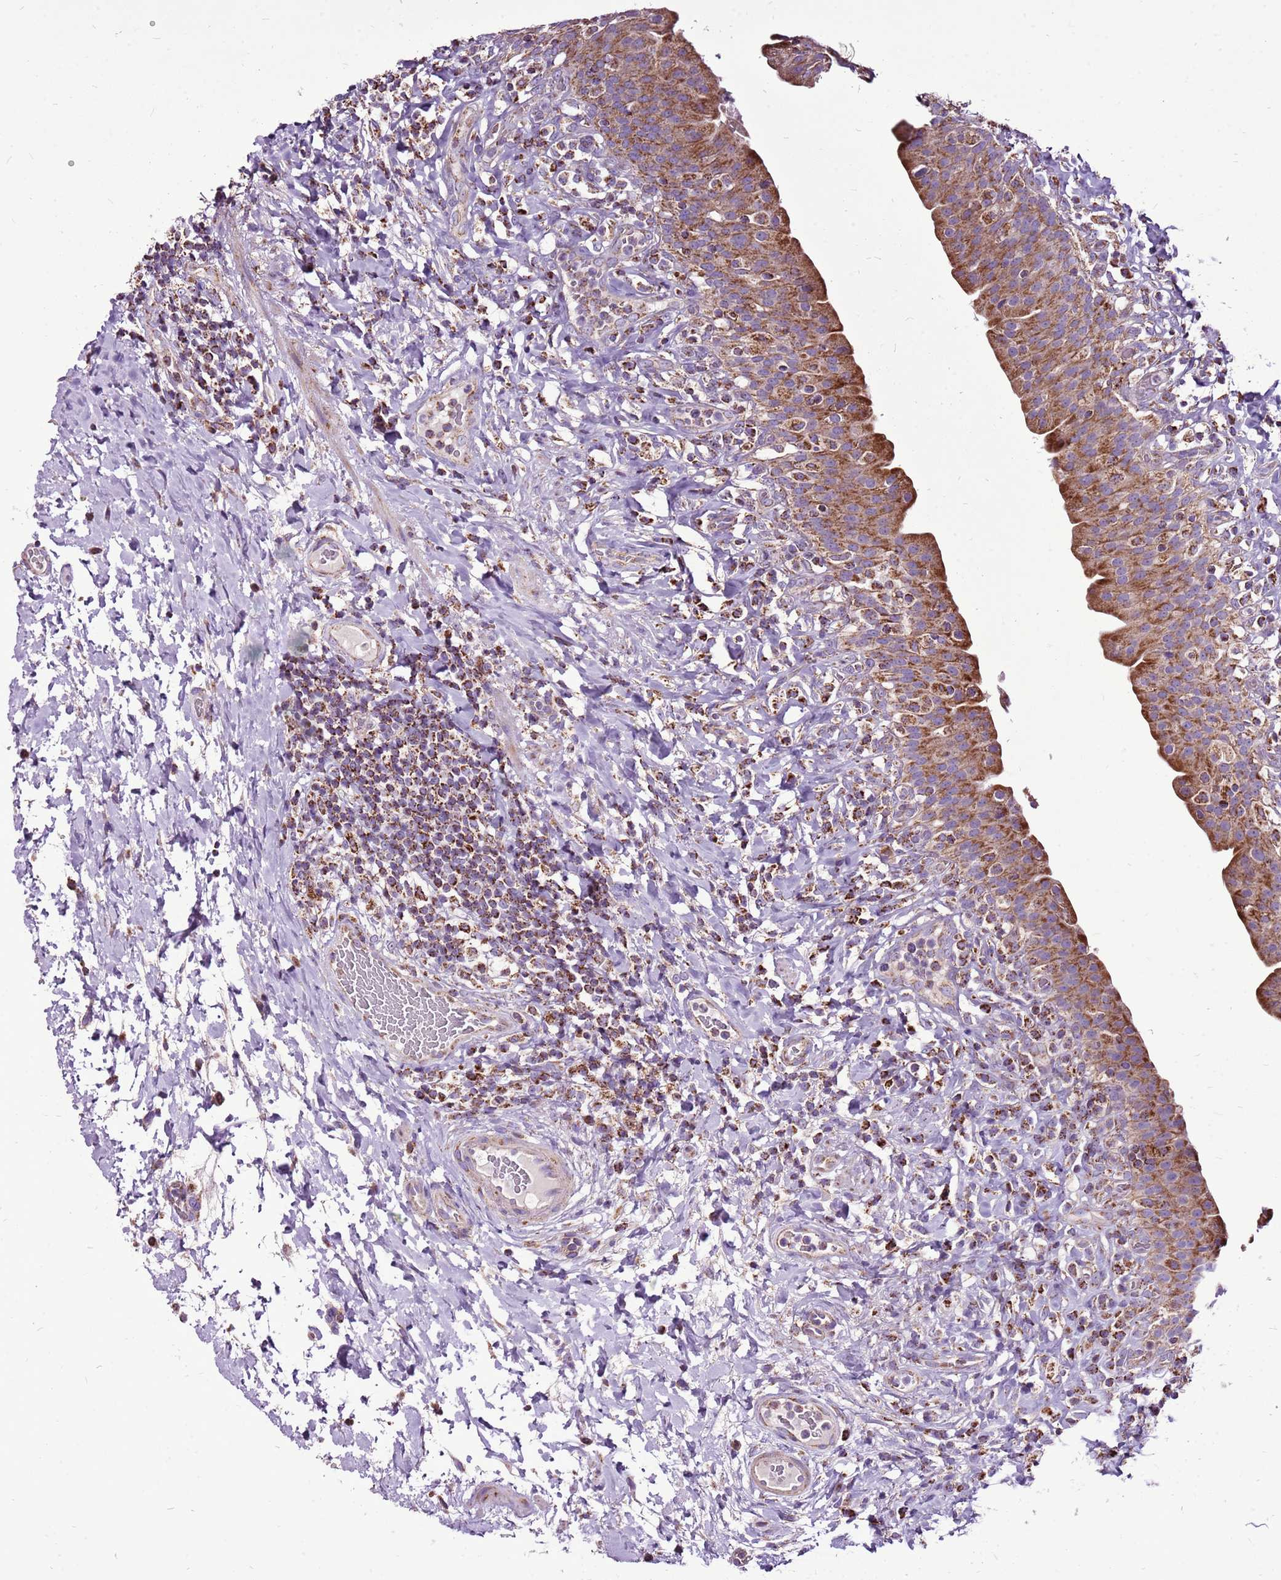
{"staining": {"intensity": "moderate", "quantity": ">75%", "location": "cytoplasmic/membranous"}, "tissue": "urinary bladder", "cell_type": "Urothelial cells", "image_type": "normal", "snomed": [{"axis": "morphology", "description": "Normal tissue, NOS"}, {"axis": "morphology", "description": "Inflammation, NOS"}, {"axis": "topography", "description": "Urinary bladder"}], "caption": "Immunohistochemical staining of normal urinary bladder exhibits >75% levels of moderate cytoplasmic/membranous protein positivity in approximately >75% of urothelial cells.", "gene": "GCDH", "patient": {"sex": "male", "age": 64}}